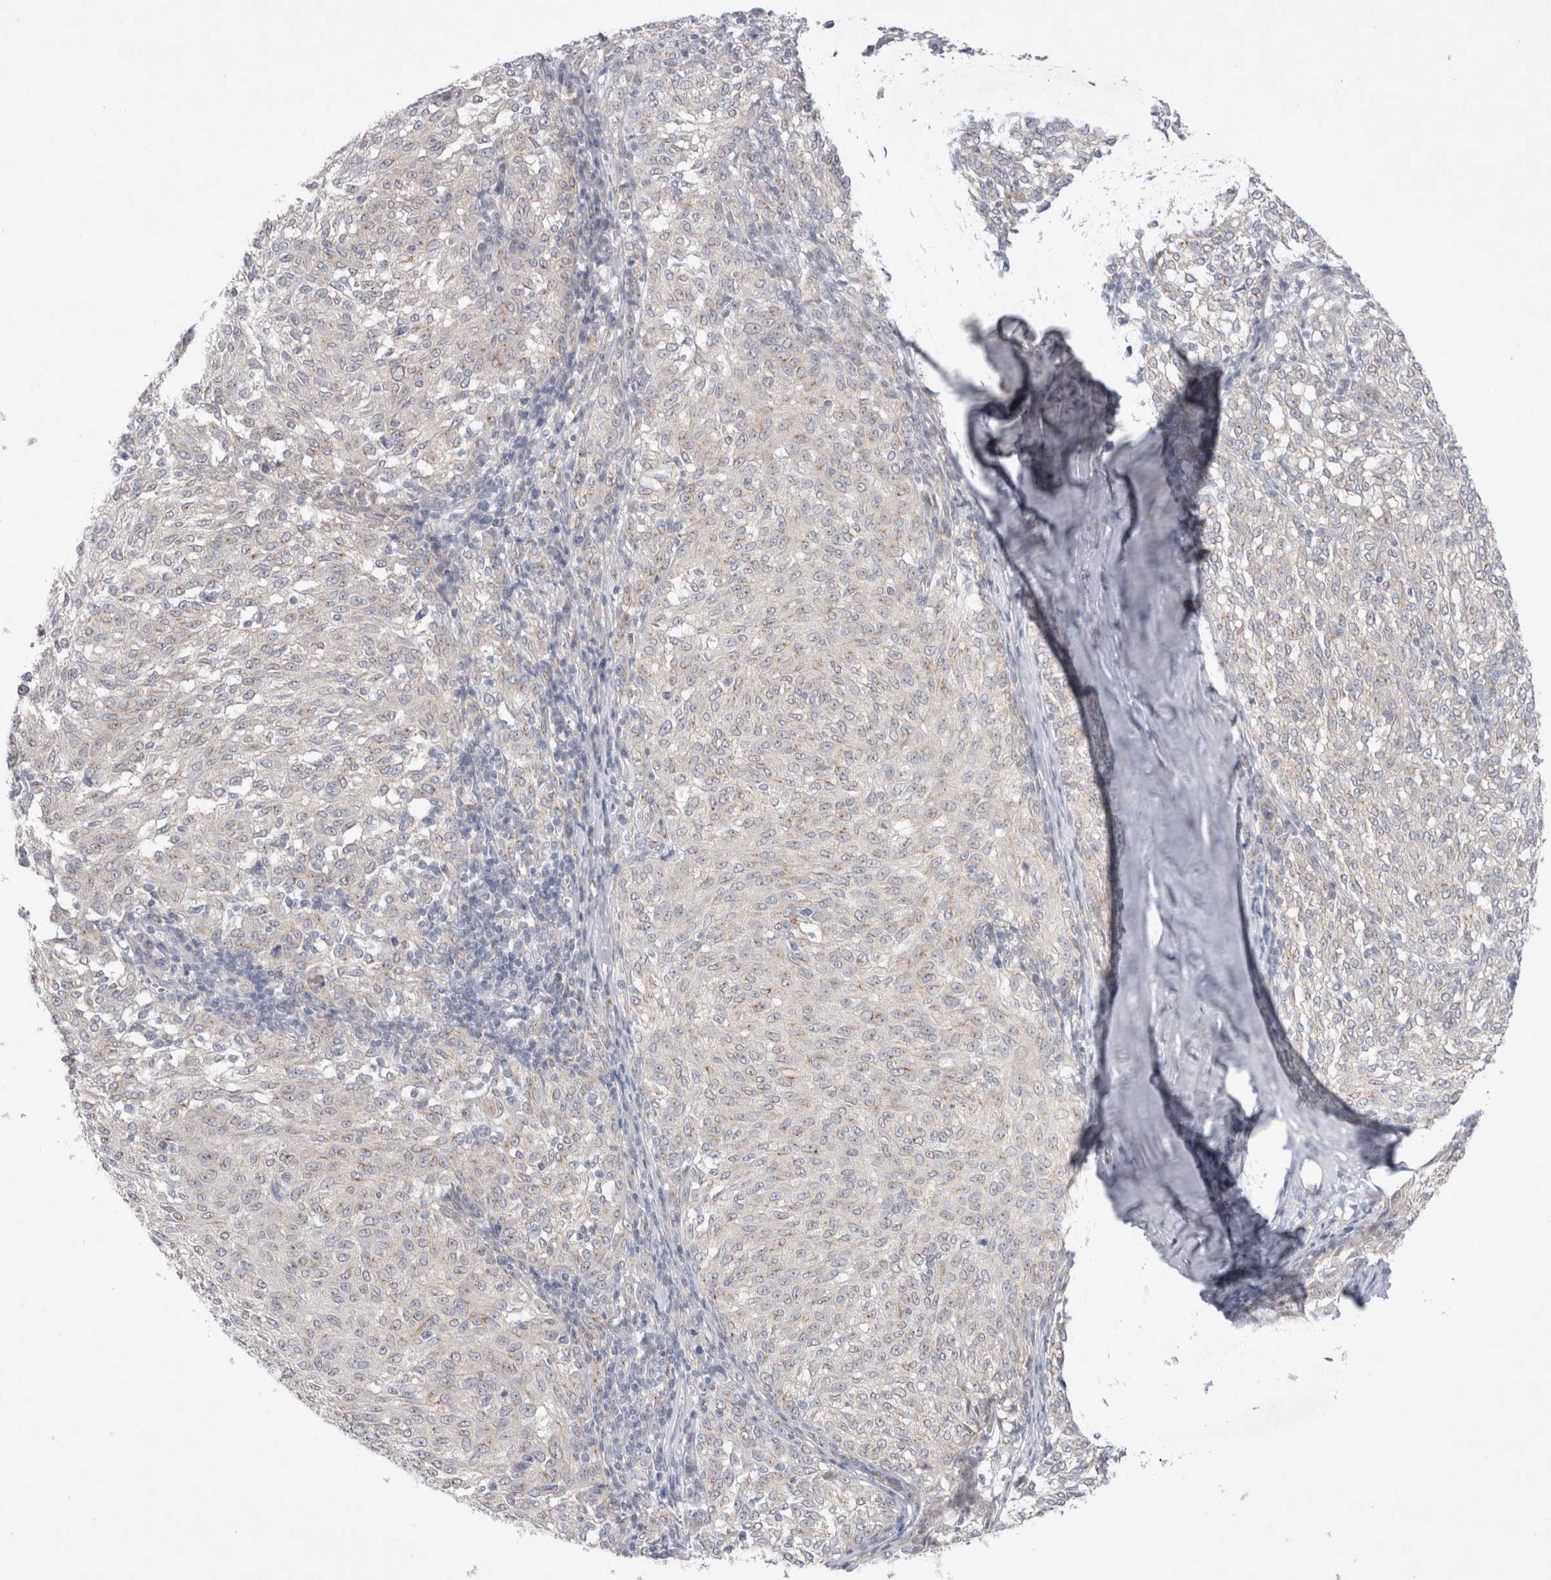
{"staining": {"intensity": "negative", "quantity": "none", "location": "none"}, "tissue": "melanoma", "cell_type": "Tumor cells", "image_type": "cancer", "snomed": [{"axis": "morphology", "description": "Malignant melanoma, NOS"}, {"axis": "topography", "description": "Skin"}], "caption": "Protein analysis of melanoma displays no significant positivity in tumor cells. The staining is performed using DAB (3,3'-diaminobenzidine) brown chromogen with nuclei counter-stained in using hematoxylin.", "gene": "BICD2", "patient": {"sex": "female", "age": 72}}